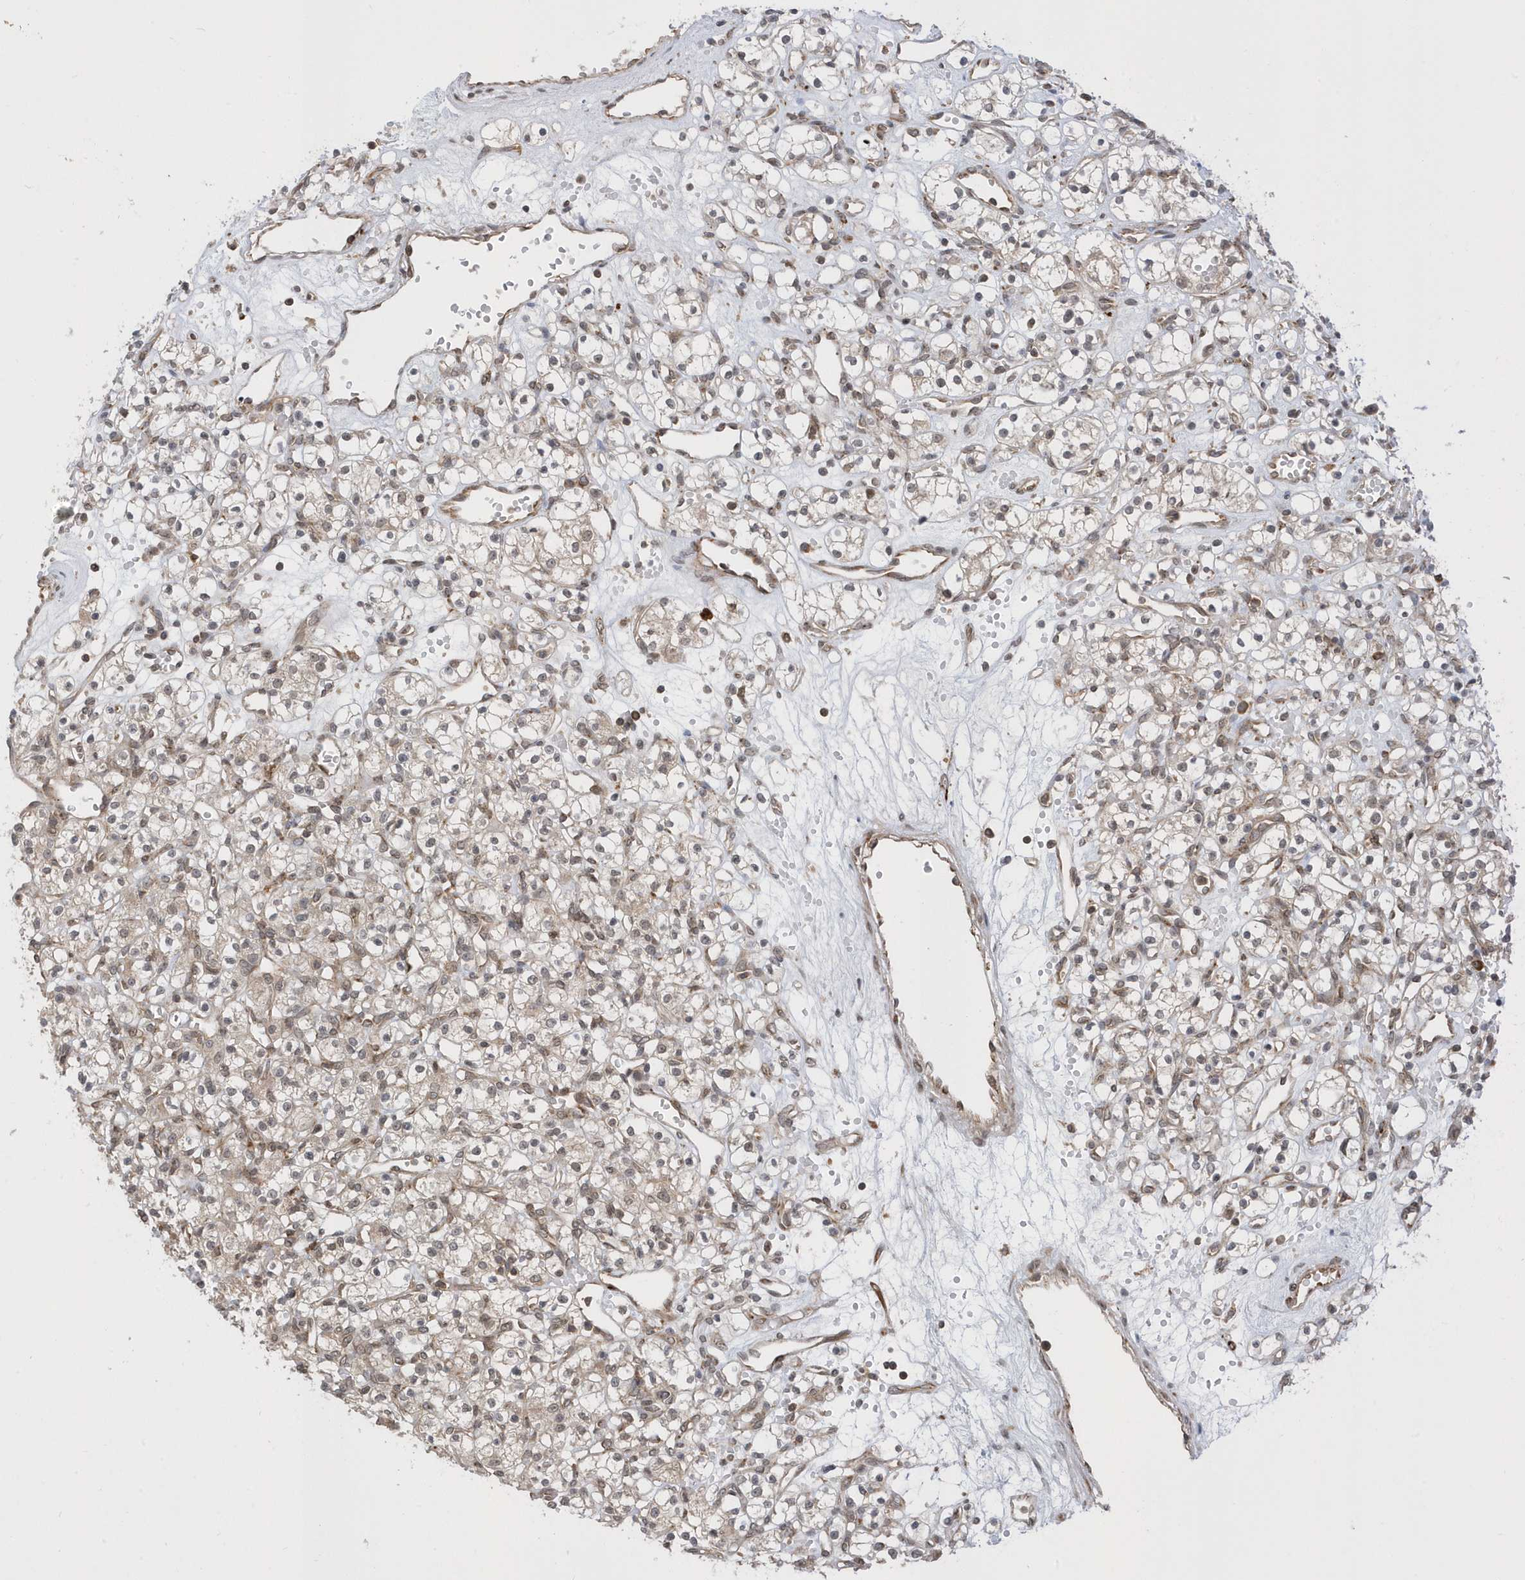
{"staining": {"intensity": "weak", "quantity": "25%-75%", "location": "cytoplasmic/membranous"}, "tissue": "renal cancer", "cell_type": "Tumor cells", "image_type": "cancer", "snomed": [{"axis": "morphology", "description": "Adenocarcinoma, NOS"}, {"axis": "topography", "description": "Kidney"}], "caption": "Immunohistochemistry micrograph of neoplastic tissue: human adenocarcinoma (renal) stained using immunohistochemistry (IHC) shows low levels of weak protein expression localized specifically in the cytoplasmic/membranous of tumor cells, appearing as a cytoplasmic/membranous brown color.", "gene": "METTL21A", "patient": {"sex": "female", "age": 59}}